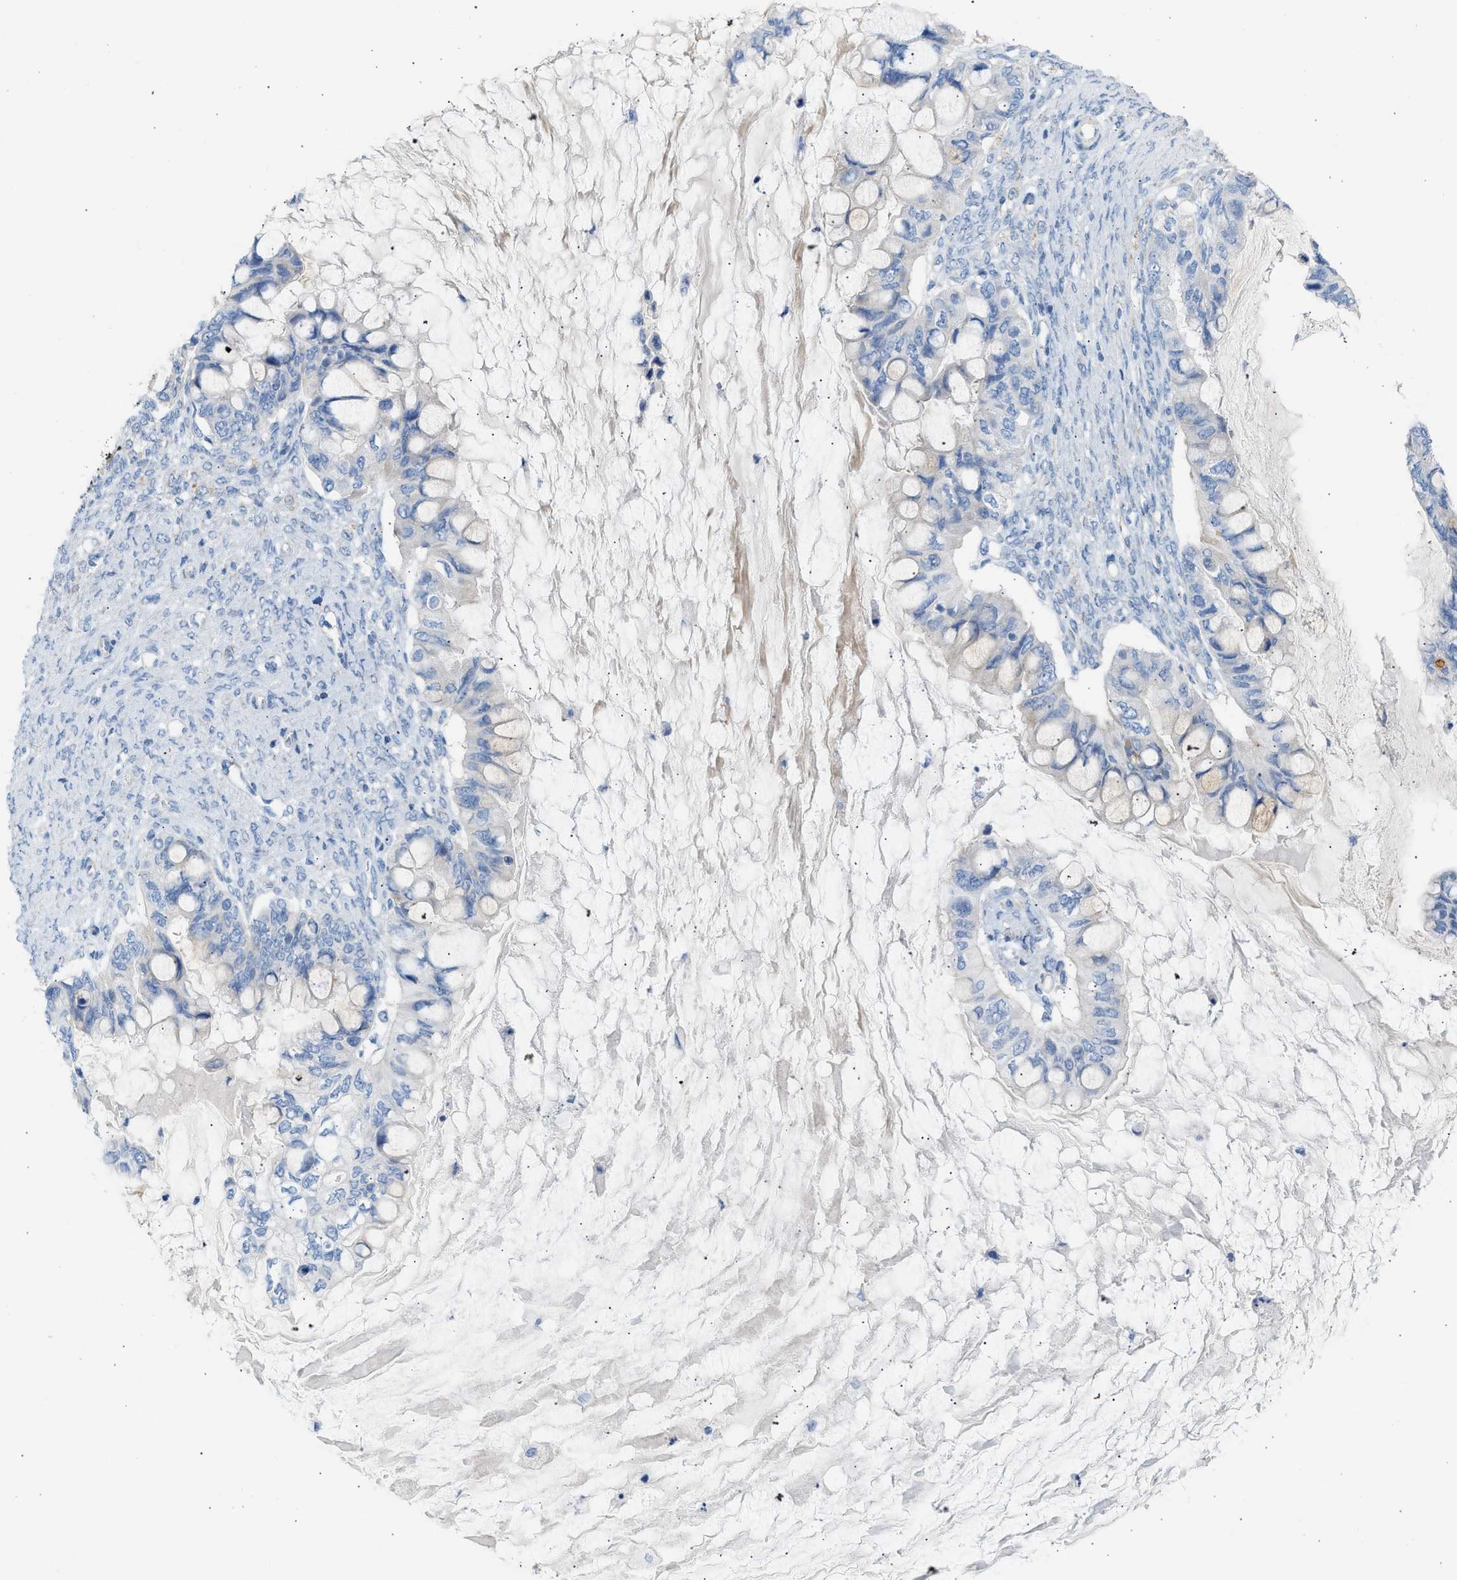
{"staining": {"intensity": "negative", "quantity": "none", "location": "none"}, "tissue": "ovarian cancer", "cell_type": "Tumor cells", "image_type": "cancer", "snomed": [{"axis": "morphology", "description": "Cystadenocarcinoma, mucinous, NOS"}, {"axis": "topography", "description": "Ovary"}], "caption": "Image shows no significant protein expression in tumor cells of mucinous cystadenocarcinoma (ovarian).", "gene": "NDUFS8", "patient": {"sex": "female", "age": 80}}